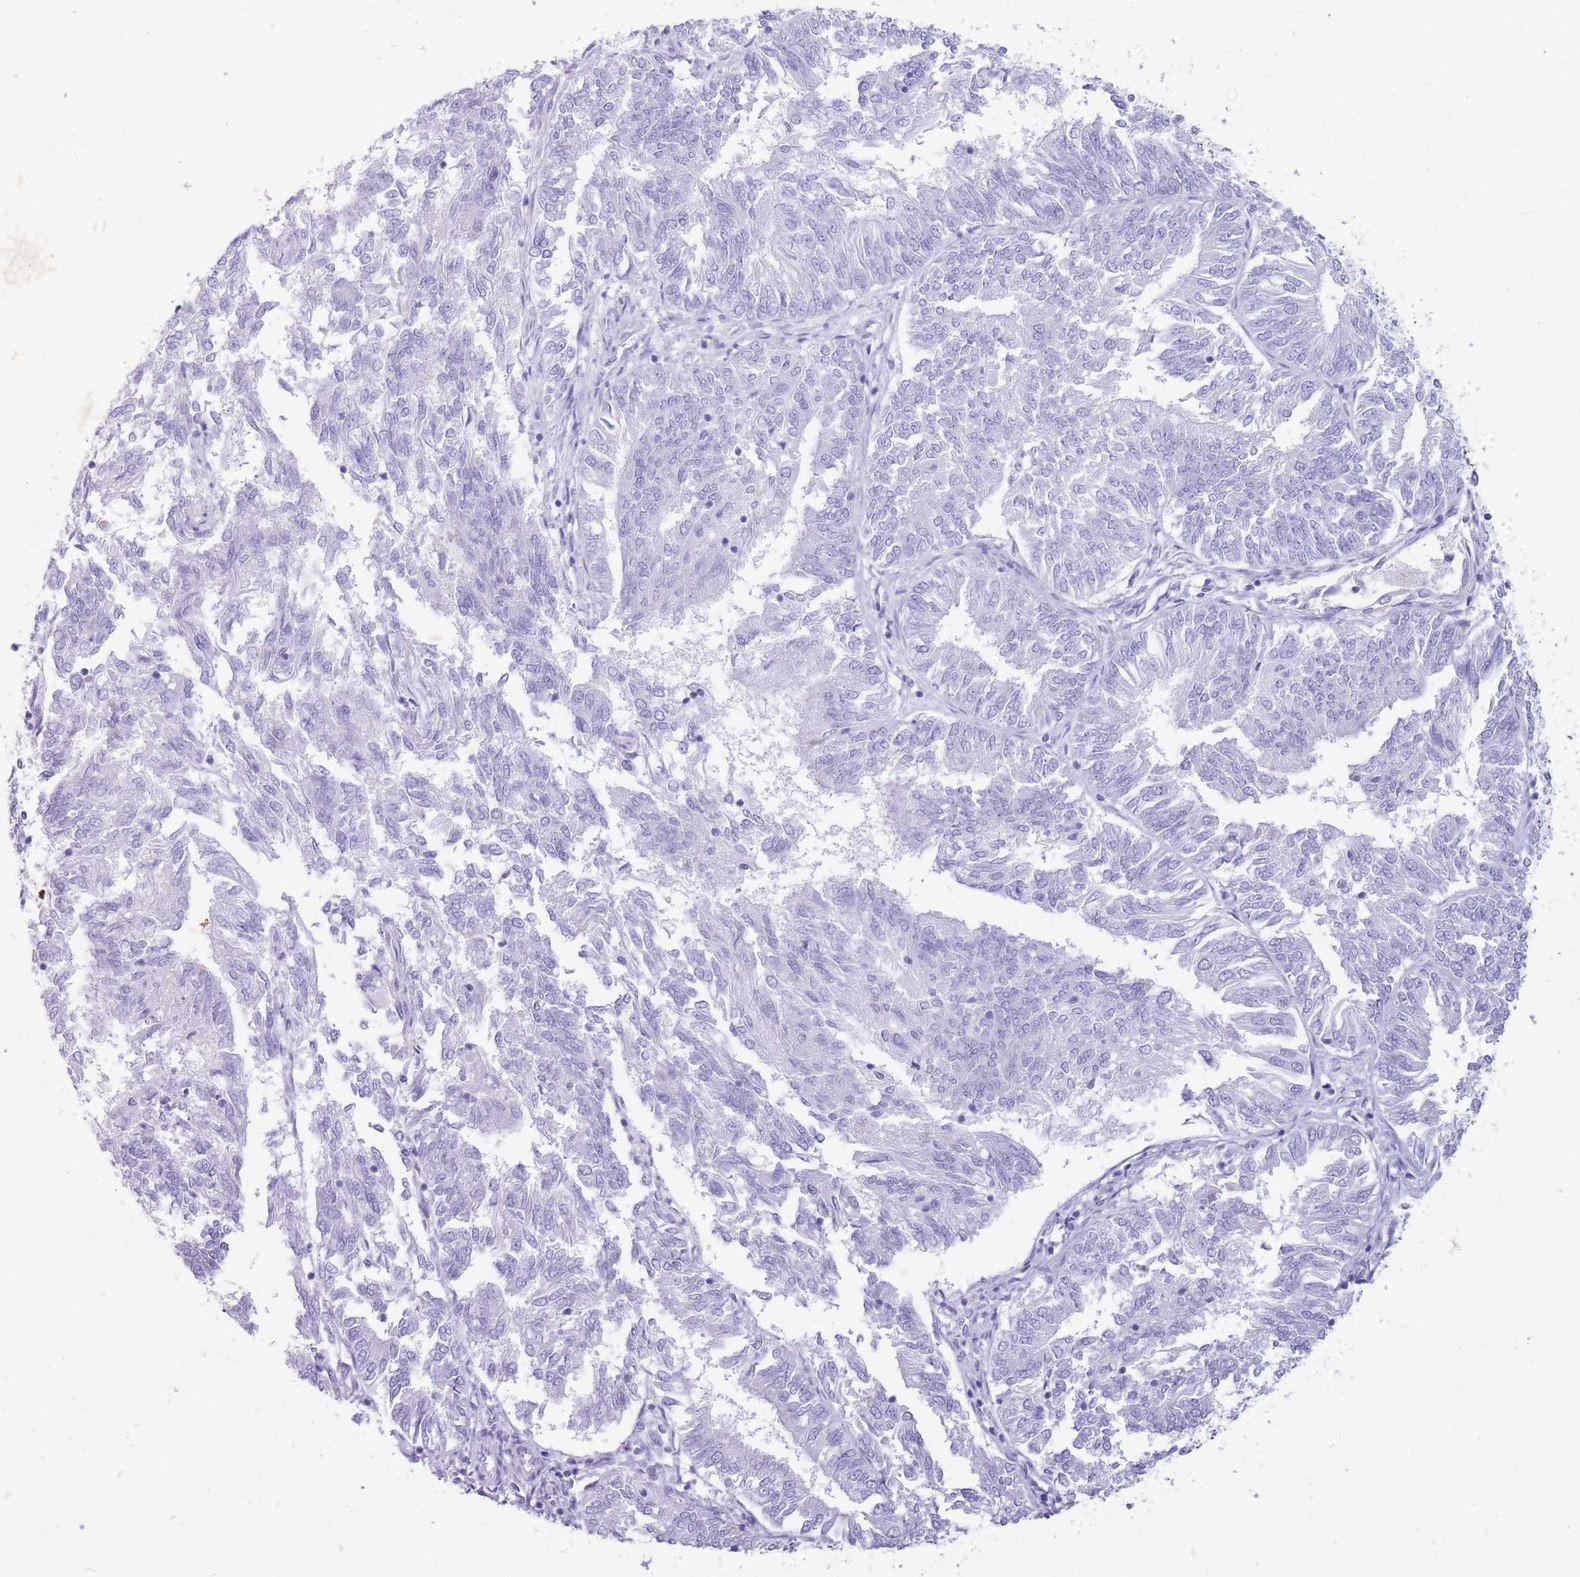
{"staining": {"intensity": "negative", "quantity": "none", "location": "none"}, "tissue": "endometrial cancer", "cell_type": "Tumor cells", "image_type": "cancer", "snomed": [{"axis": "morphology", "description": "Adenocarcinoma, NOS"}, {"axis": "topography", "description": "Endometrium"}], "caption": "Immunohistochemical staining of endometrial cancer (adenocarcinoma) displays no significant staining in tumor cells. (DAB IHC, high magnification).", "gene": "ZFP37", "patient": {"sex": "female", "age": 58}}